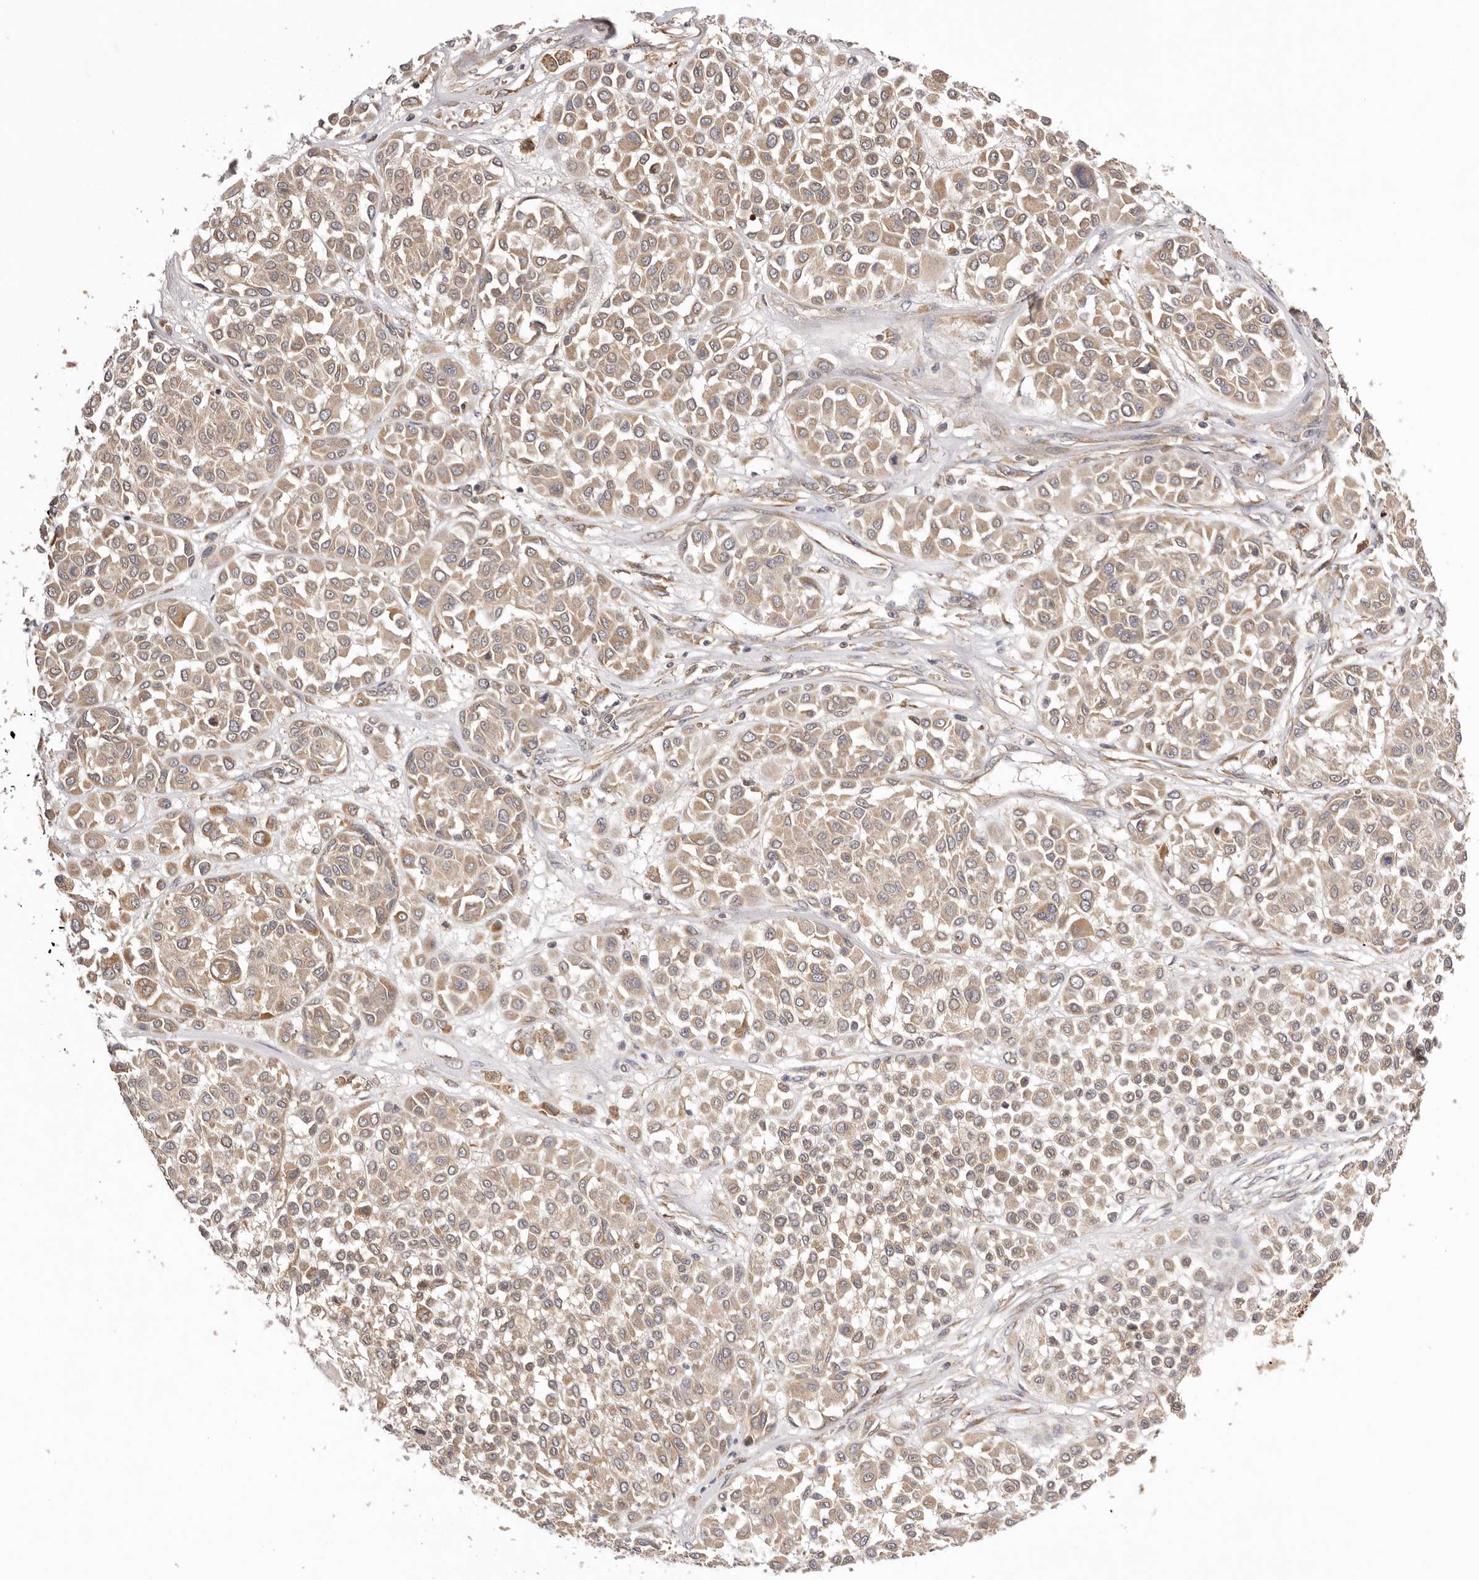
{"staining": {"intensity": "weak", "quantity": ">75%", "location": "cytoplasmic/membranous"}, "tissue": "melanoma", "cell_type": "Tumor cells", "image_type": "cancer", "snomed": [{"axis": "morphology", "description": "Malignant melanoma, Metastatic site"}, {"axis": "topography", "description": "Soft tissue"}], "caption": "Tumor cells display low levels of weak cytoplasmic/membranous expression in approximately >75% of cells in malignant melanoma (metastatic site).", "gene": "UBR2", "patient": {"sex": "male", "age": 41}}